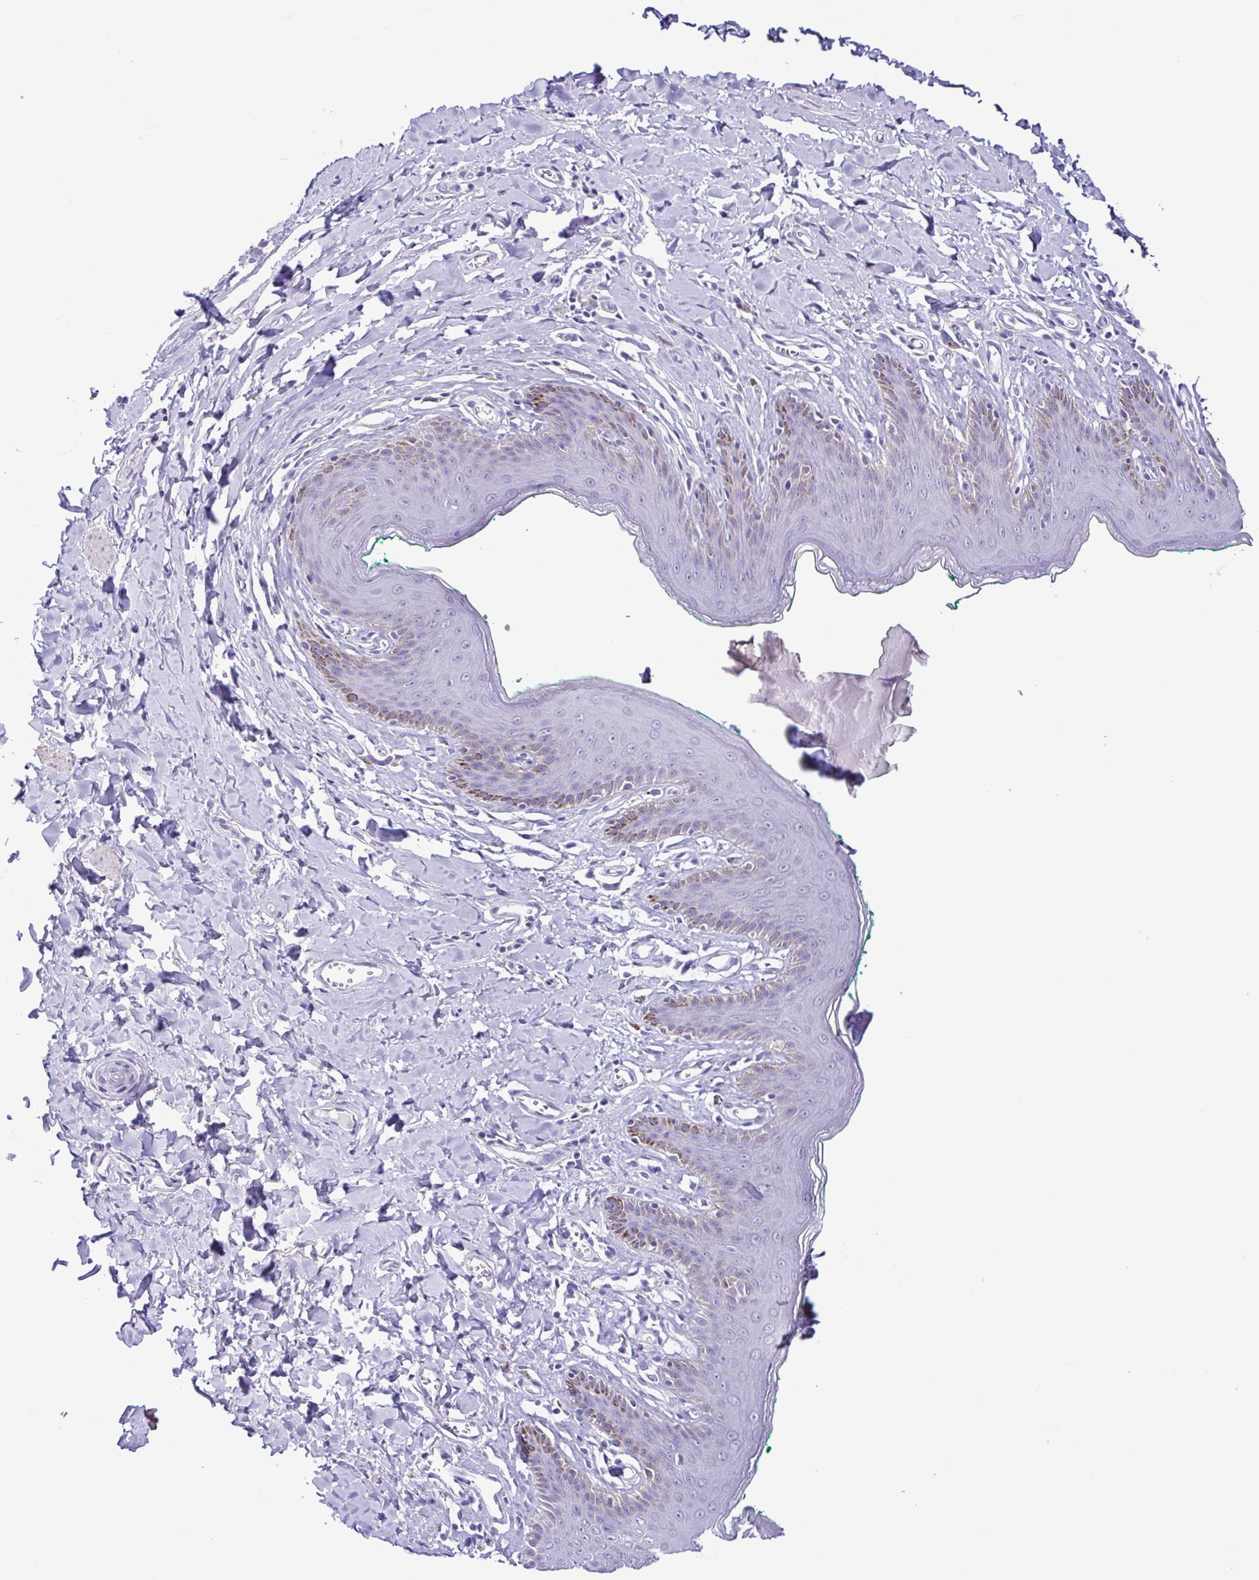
{"staining": {"intensity": "negative", "quantity": "none", "location": "none"}, "tissue": "skin", "cell_type": "Epidermal cells", "image_type": "normal", "snomed": [{"axis": "morphology", "description": "Normal tissue, NOS"}, {"axis": "topography", "description": "Vulva"}, {"axis": "topography", "description": "Peripheral nerve tissue"}], "caption": "Immunohistochemistry micrograph of normal skin: skin stained with DAB displays no significant protein expression in epidermal cells.", "gene": "CBY2", "patient": {"sex": "female", "age": 66}}